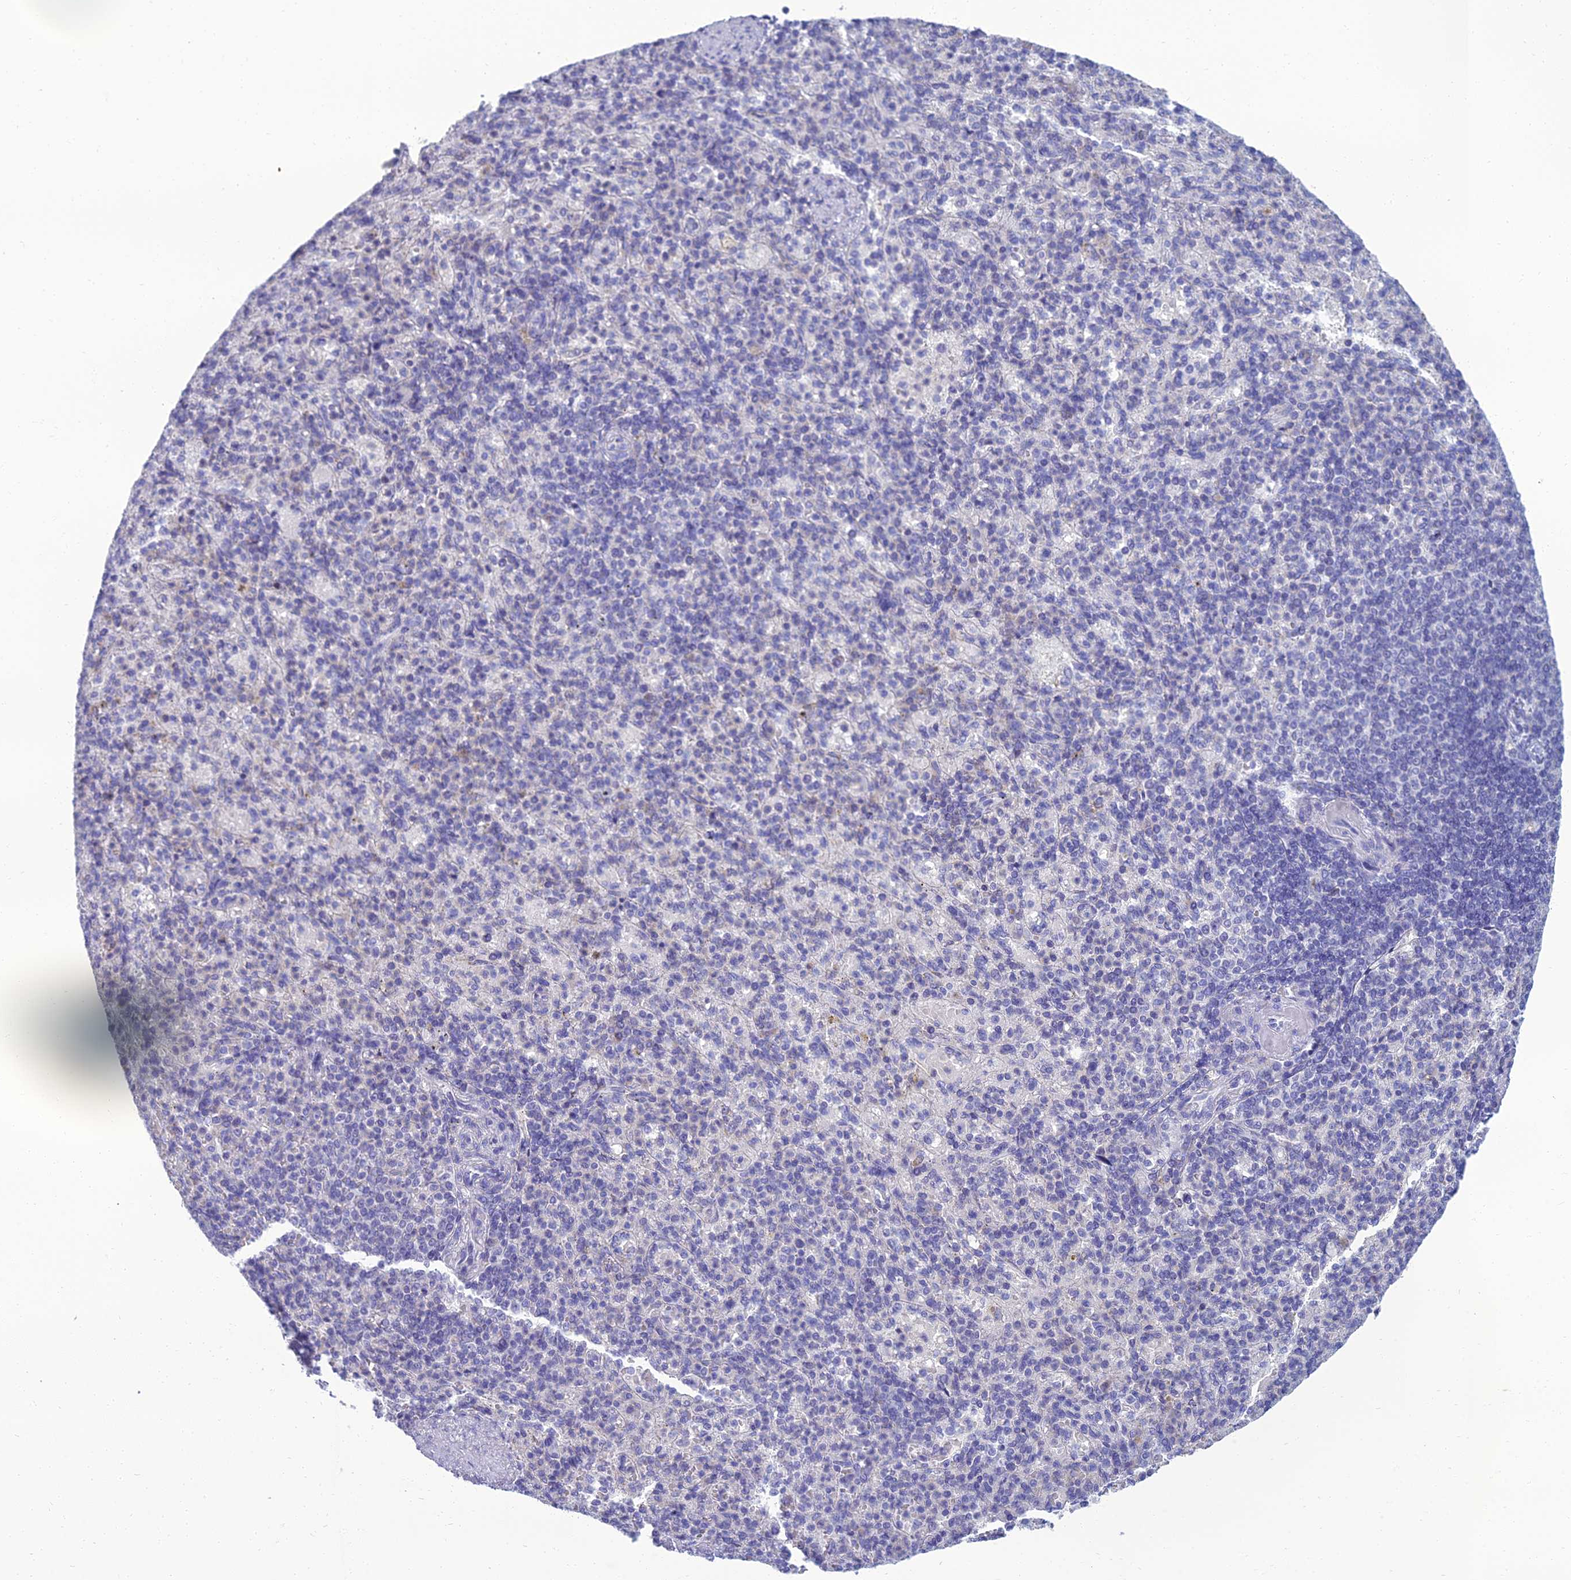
{"staining": {"intensity": "negative", "quantity": "none", "location": "none"}, "tissue": "spleen", "cell_type": "Cells in red pulp", "image_type": "normal", "snomed": [{"axis": "morphology", "description": "Normal tissue, NOS"}, {"axis": "topography", "description": "Spleen"}], "caption": "Immunohistochemistry (IHC) of normal spleen displays no positivity in cells in red pulp. The staining was performed using DAB to visualize the protein expression in brown, while the nuclei were stained in blue with hematoxylin (Magnification: 20x).", "gene": "SPTLC3", "patient": {"sex": "female", "age": 74}}